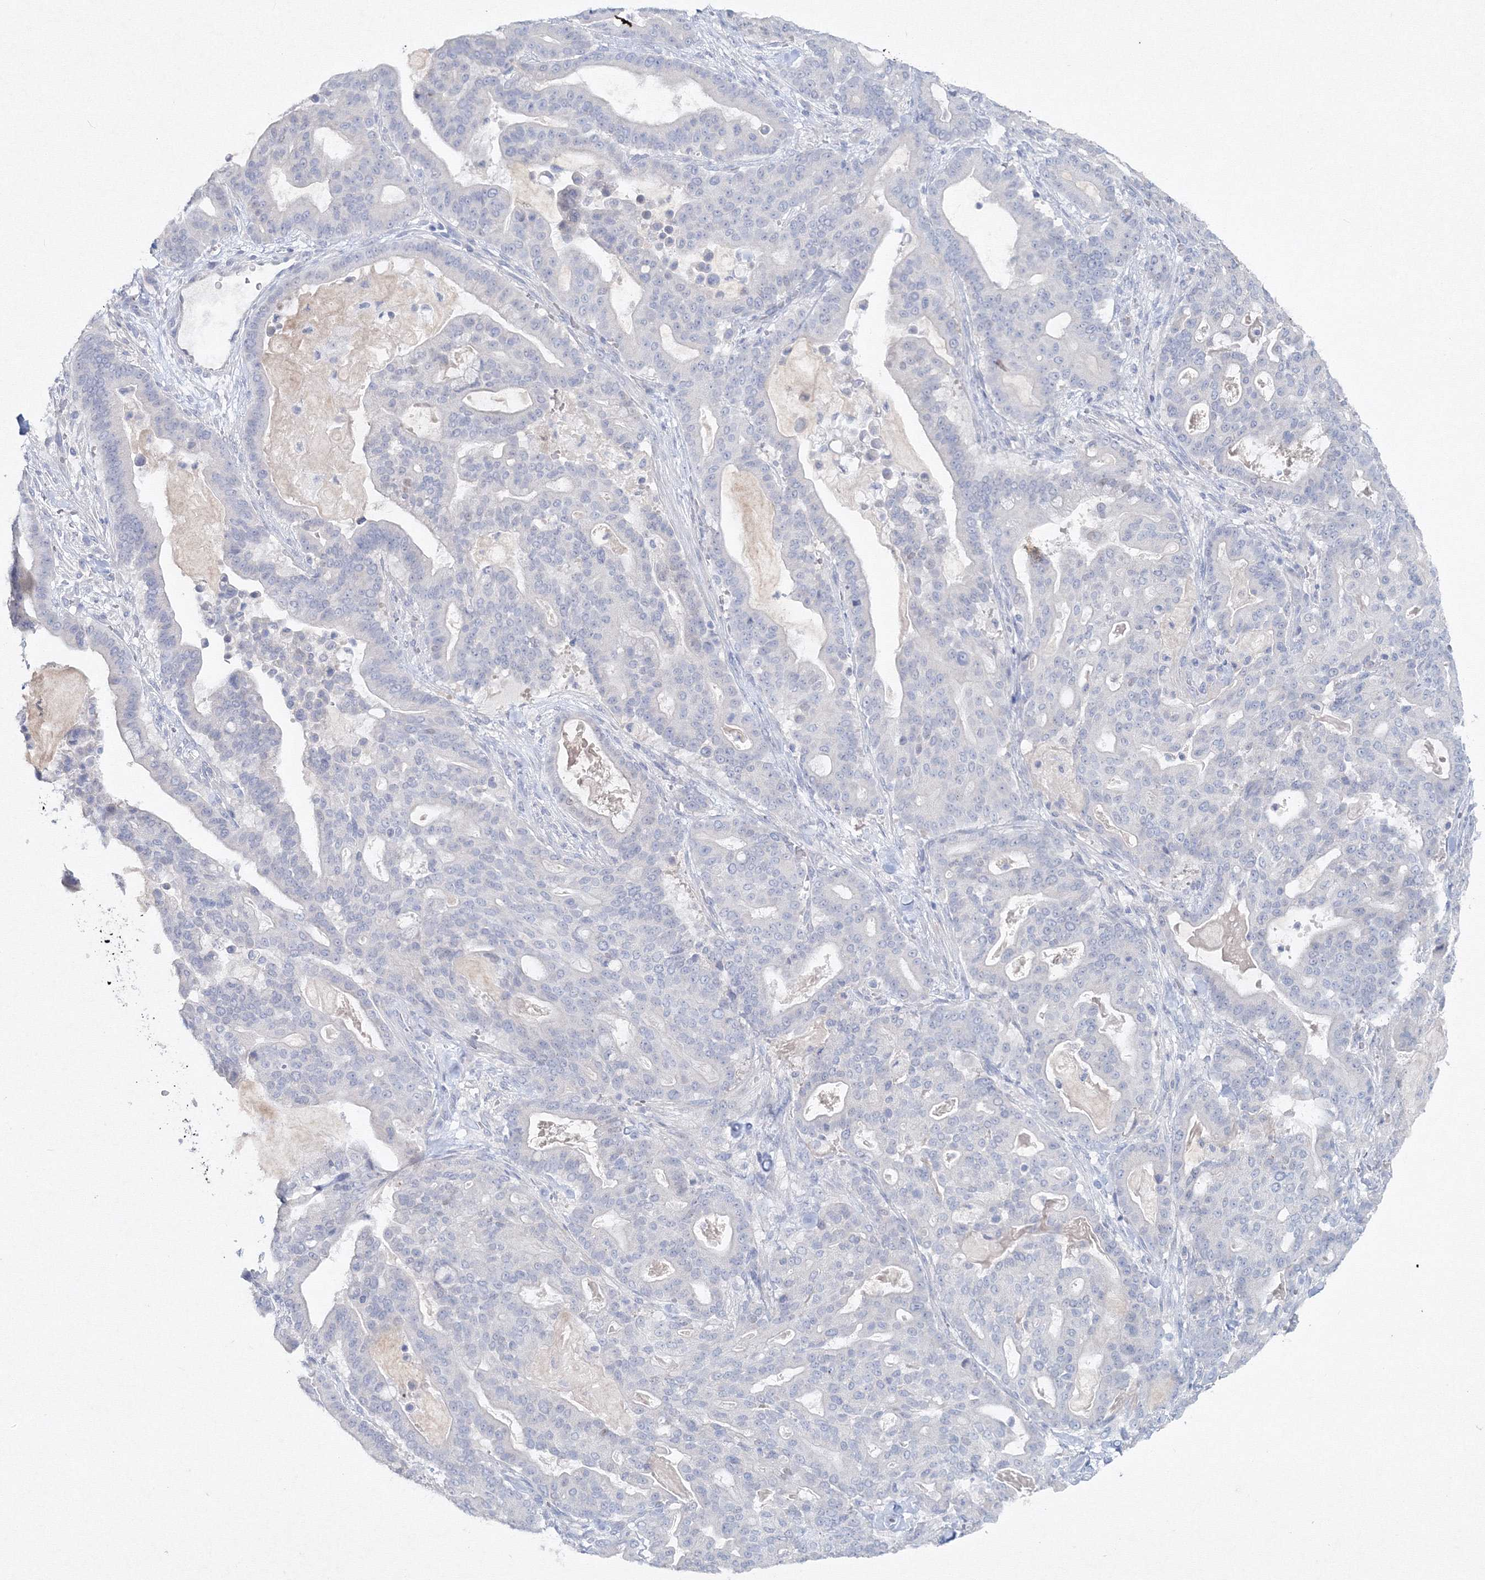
{"staining": {"intensity": "negative", "quantity": "none", "location": "none"}, "tissue": "pancreatic cancer", "cell_type": "Tumor cells", "image_type": "cancer", "snomed": [{"axis": "morphology", "description": "Adenocarcinoma, NOS"}, {"axis": "topography", "description": "Pancreas"}], "caption": "Tumor cells show no significant staining in pancreatic cancer.", "gene": "GCKR", "patient": {"sex": "male", "age": 63}}